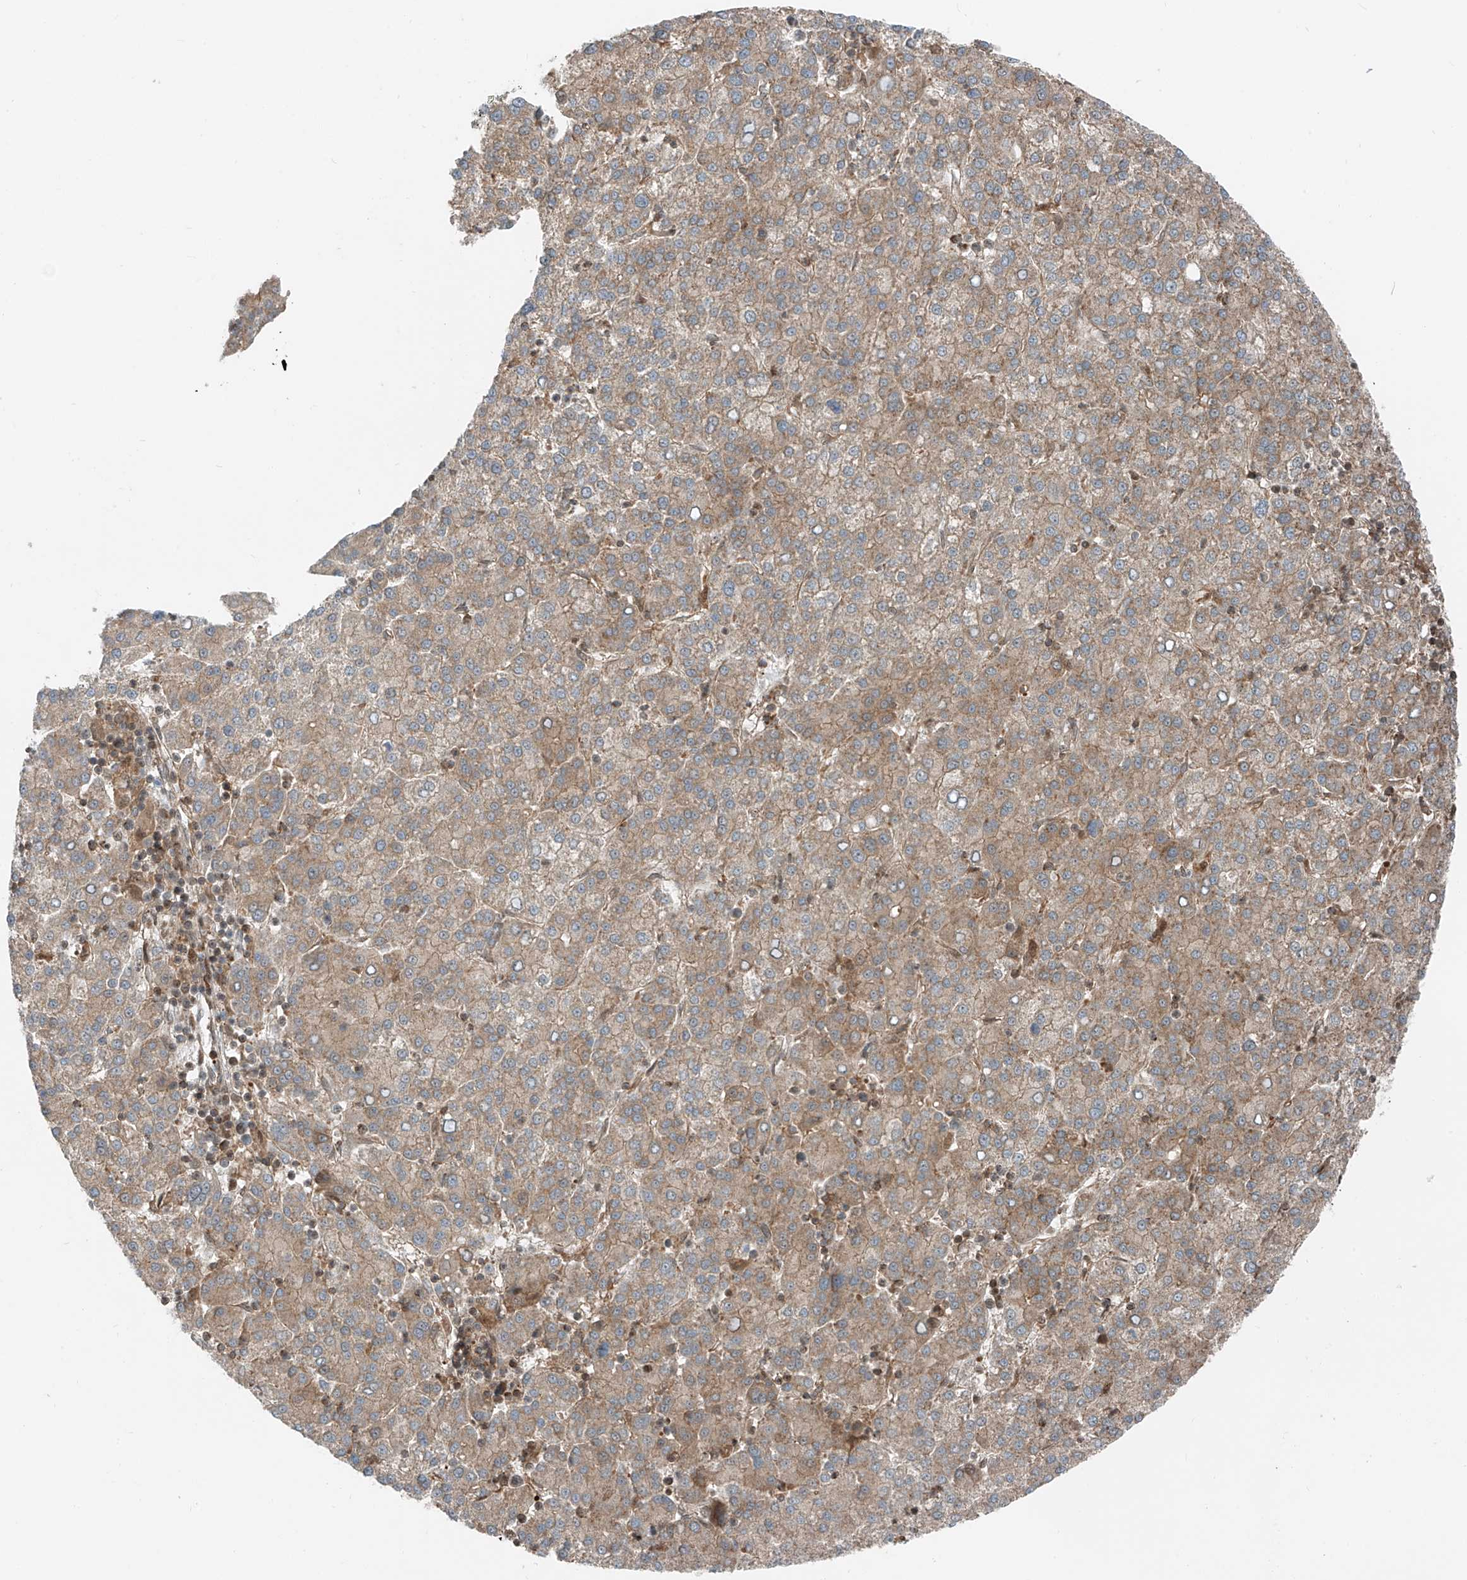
{"staining": {"intensity": "moderate", "quantity": ">75%", "location": "cytoplasmic/membranous"}, "tissue": "liver cancer", "cell_type": "Tumor cells", "image_type": "cancer", "snomed": [{"axis": "morphology", "description": "Carcinoma, Hepatocellular, NOS"}, {"axis": "topography", "description": "Liver"}], "caption": "Tumor cells exhibit medium levels of moderate cytoplasmic/membranous positivity in approximately >75% of cells in hepatocellular carcinoma (liver).", "gene": "USP48", "patient": {"sex": "female", "age": 58}}